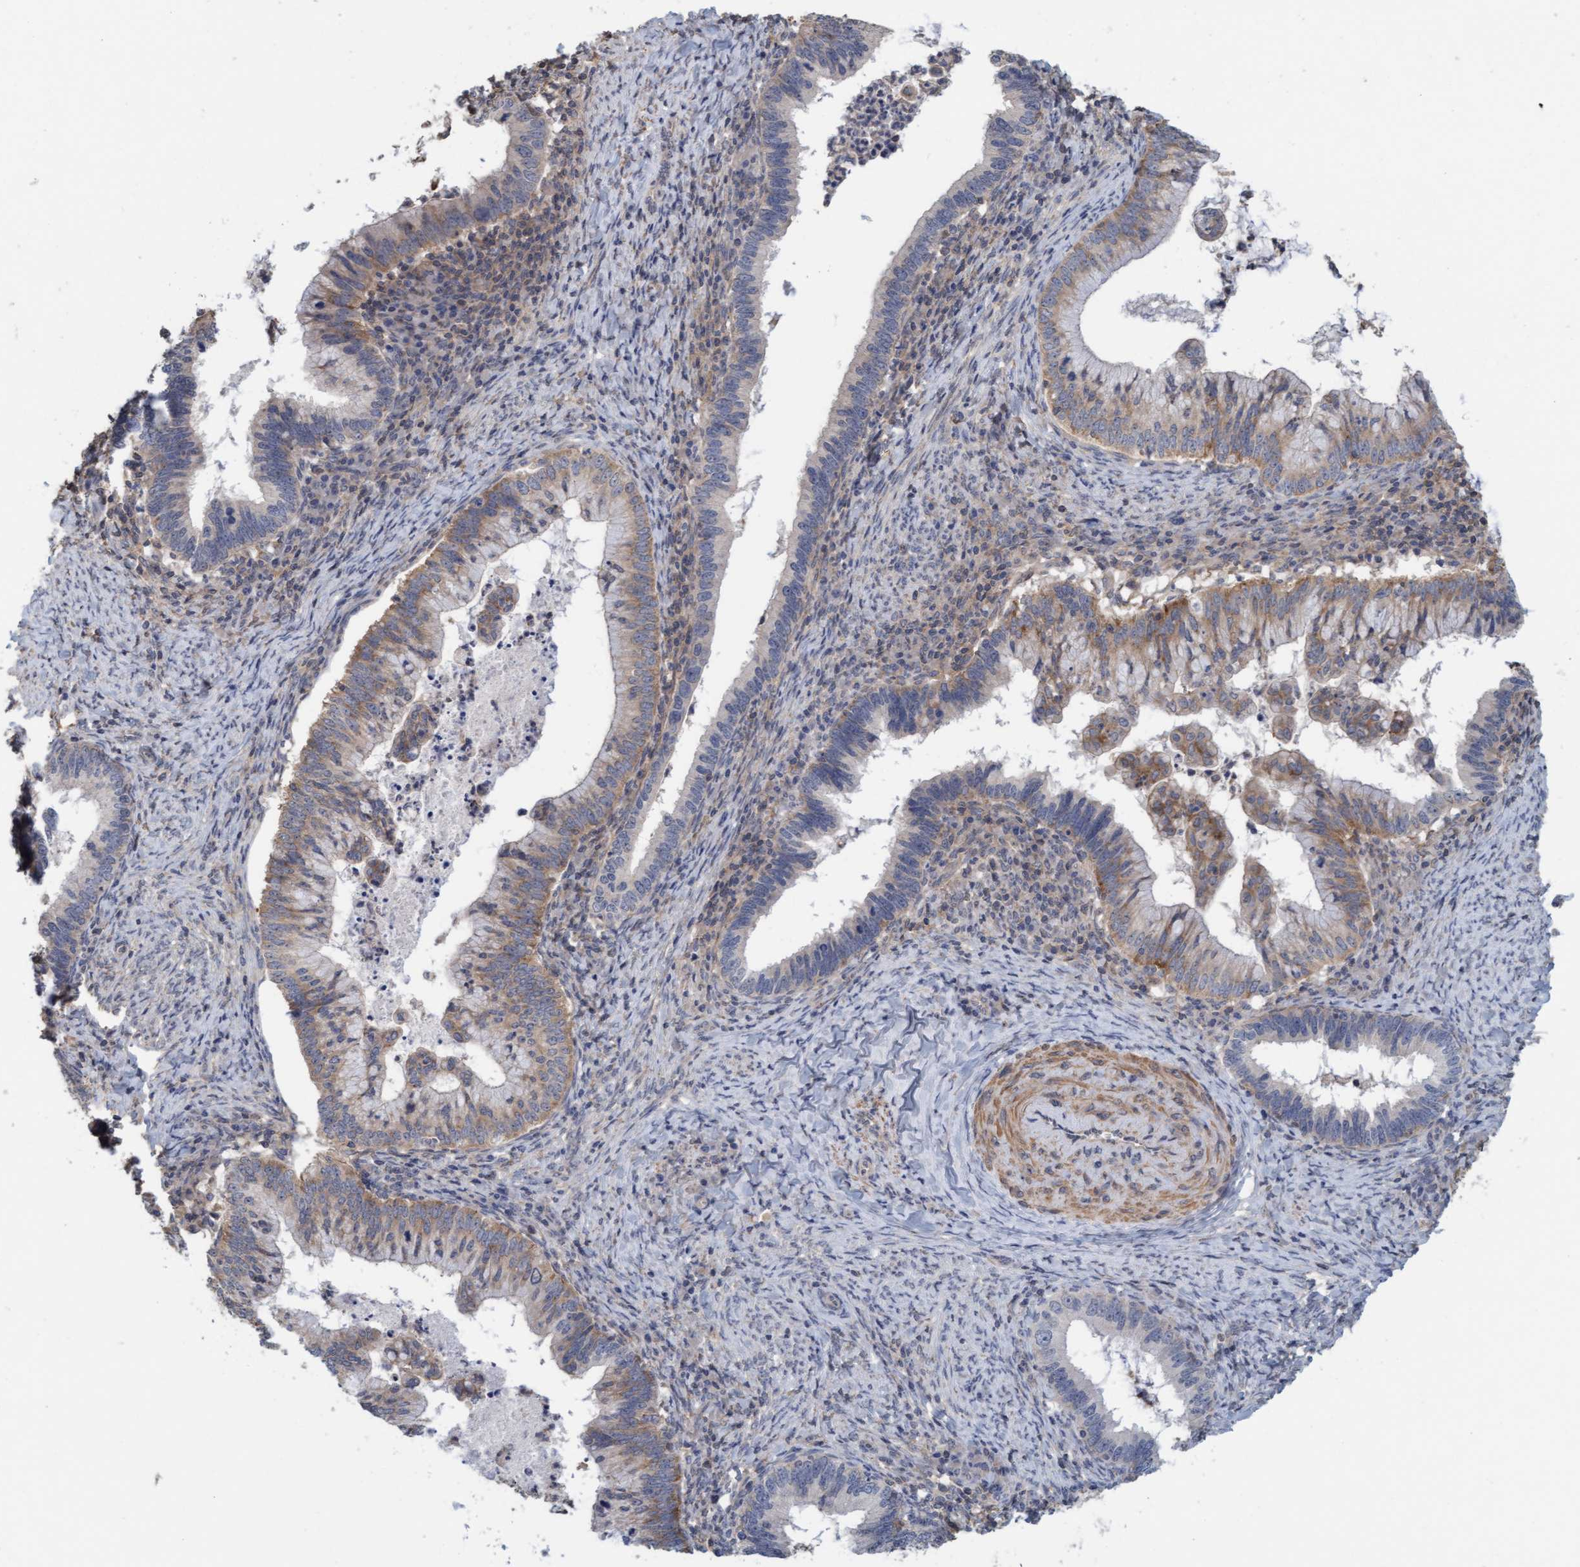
{"staining": {"intensity": "weak", "quantity": ">75%", "location": "cytoplasmic/membranous"}, "tissue": "cervical cancer", "cell_type": "Tumor cells", "image_type": "cancer", "snomed": [{"axis": "morphology", "description": "Adenocarcinoma, NOS"}, {"axis": "topography", "description": "Cervix"}], "caption": "Cervical cancer stained with DAB (3,3'-diaminobenzidine) immunohistochemistry displays low levels of weak cytoplasmic/membranous staining in about >75% of tumor cells.", "gene": "FXR2", "patient": {"sex": "female", "age": 36}}